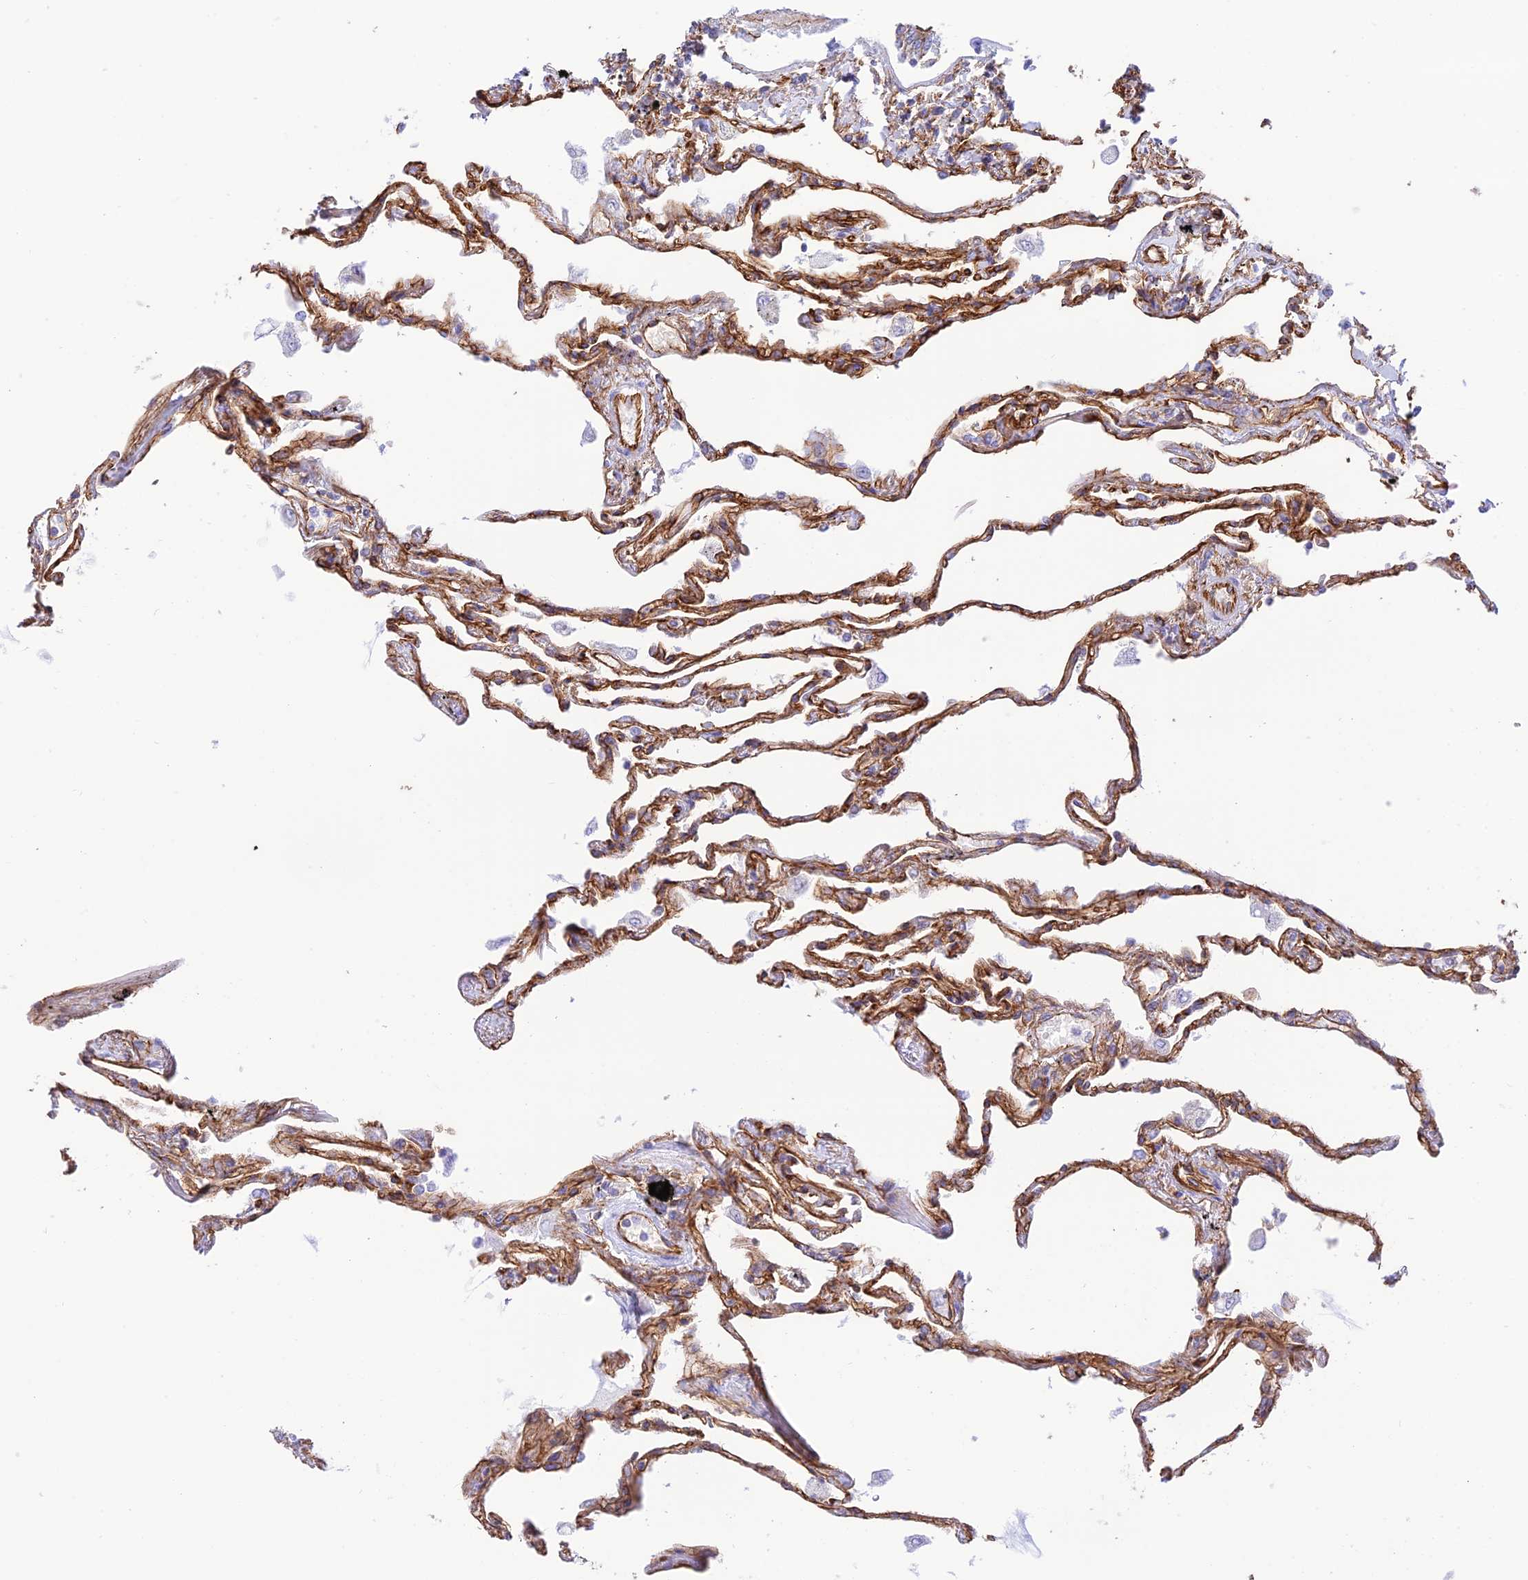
{"staining": {"intensity": "strong", "quantity": ">75%", "location": "cytoplasmic/membranous"}, "tissue": "lung", "cell_type": "Alveolar cells", "image_type": "normal", "snomed": [{"axis": "morphology", "description": "Normal tissue, NOS"}, {"axis": "topography", "description": "Lung"}], "caption": "Alveolar cells display high levels of strong cytoplasmic/membranous positivity in approximately >75% of cells in benign human lung.", "gene": "YPEL5", "patient": {"sex": "female", "age": 67}}